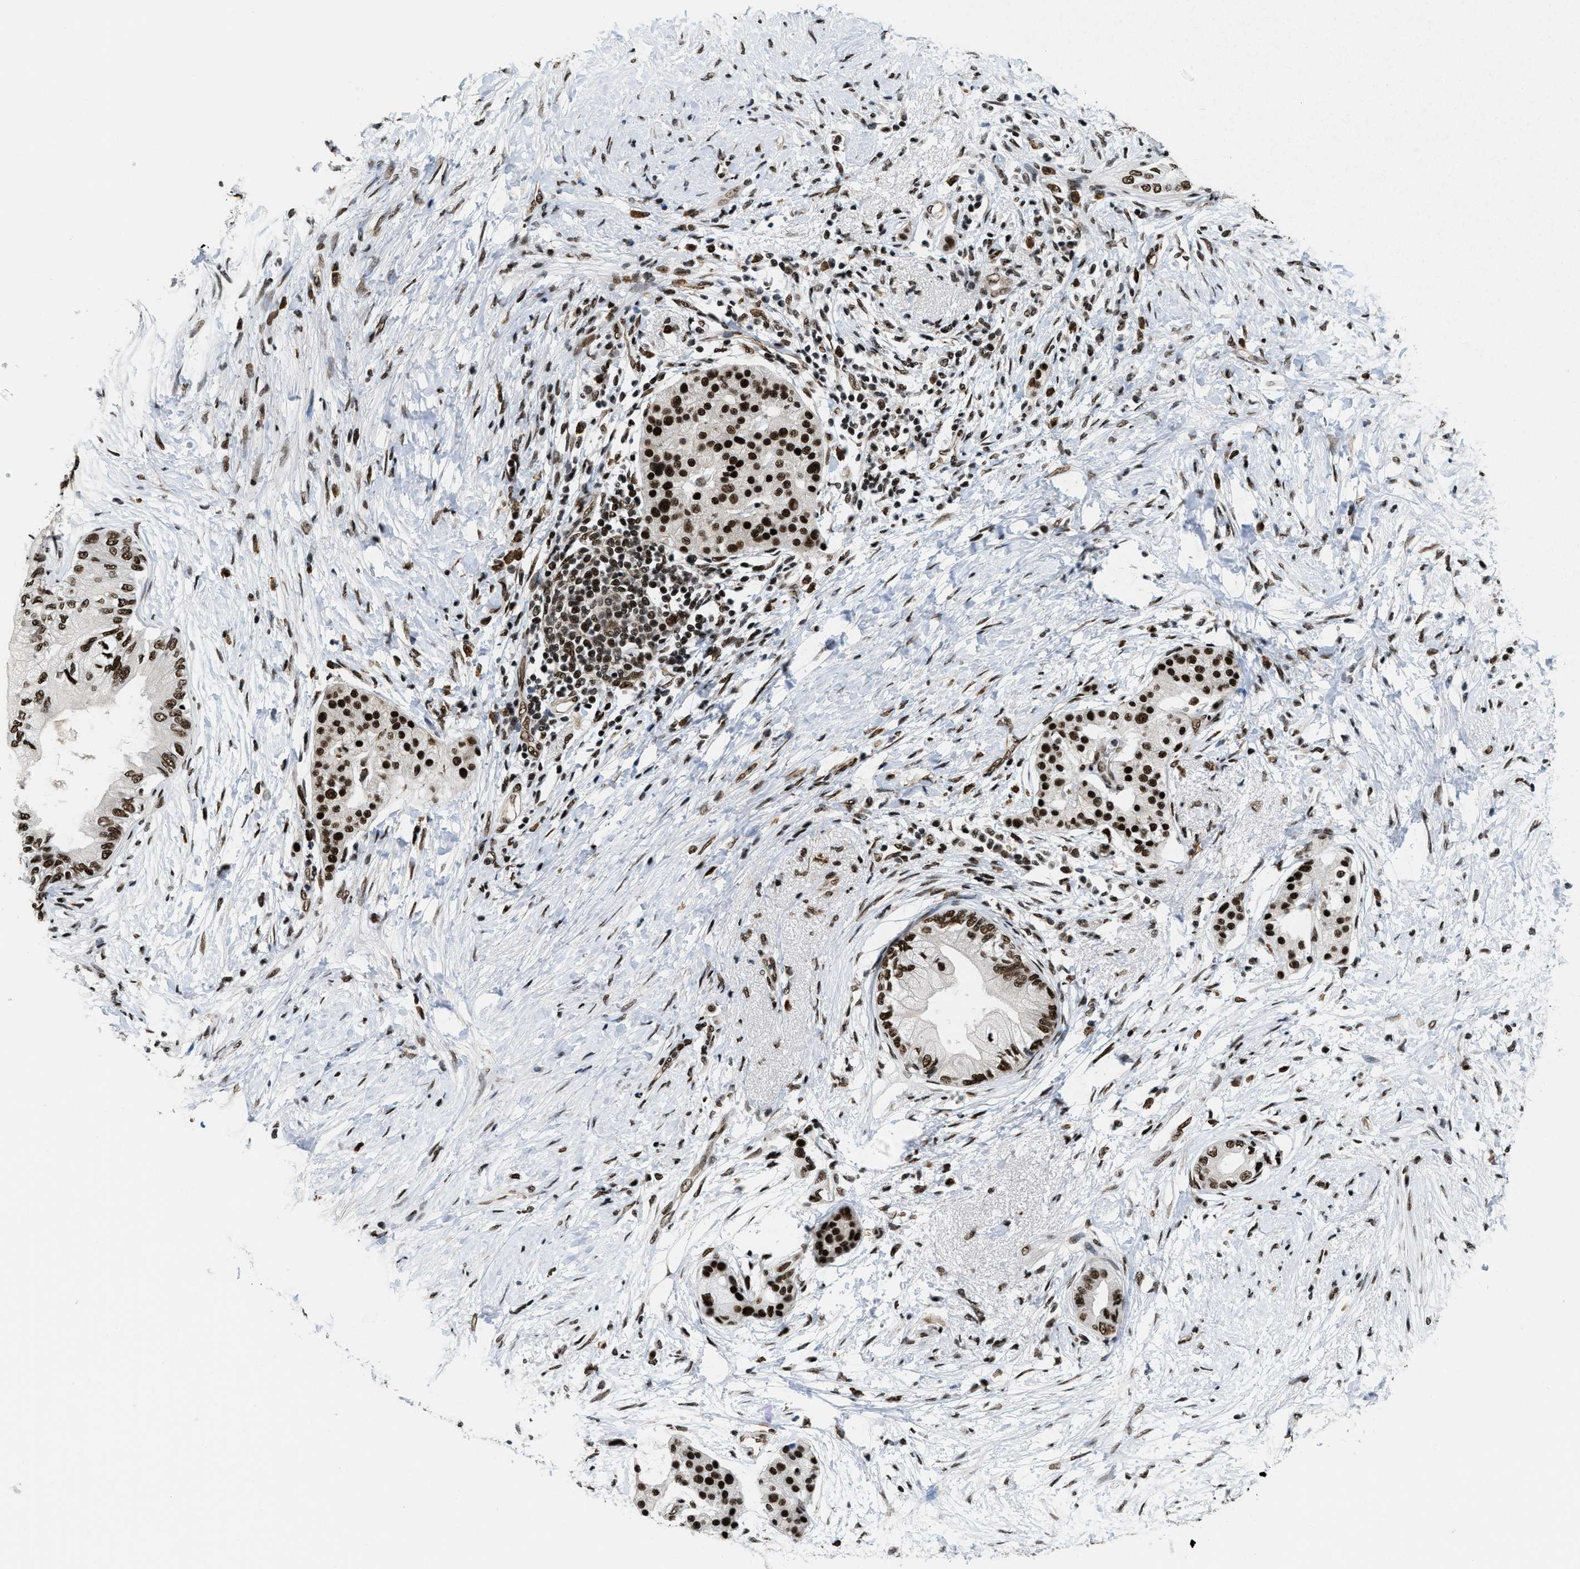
{"staining": {"intensity": "strong", "quantity": ">75%", "location": "nuclear"}, "tissue": "pancreatic cancer", "cell_type": "Tumor cells", "image_type": "cancer", "snomed": [{"axis": "morphology", "description": "Normal tissue, NOS"}, {"axis": "morphology", "description": "Adenocarcinoma, NOS"}, {"axis": "topography", "description": "Pancreas"}, {"axis": "topography", "description": "Duodenum"}], "caption": "Pancreatic adenocarcinoma stained with DAB (3,3'-diaminobenzidine) immunohistochemistry (IHC) demonstrates high levels of strong nuclear positivity in approximately >75% of tumor cells.", "gene": "SAFB", "patient": {"sex": "female", "age": 60}}